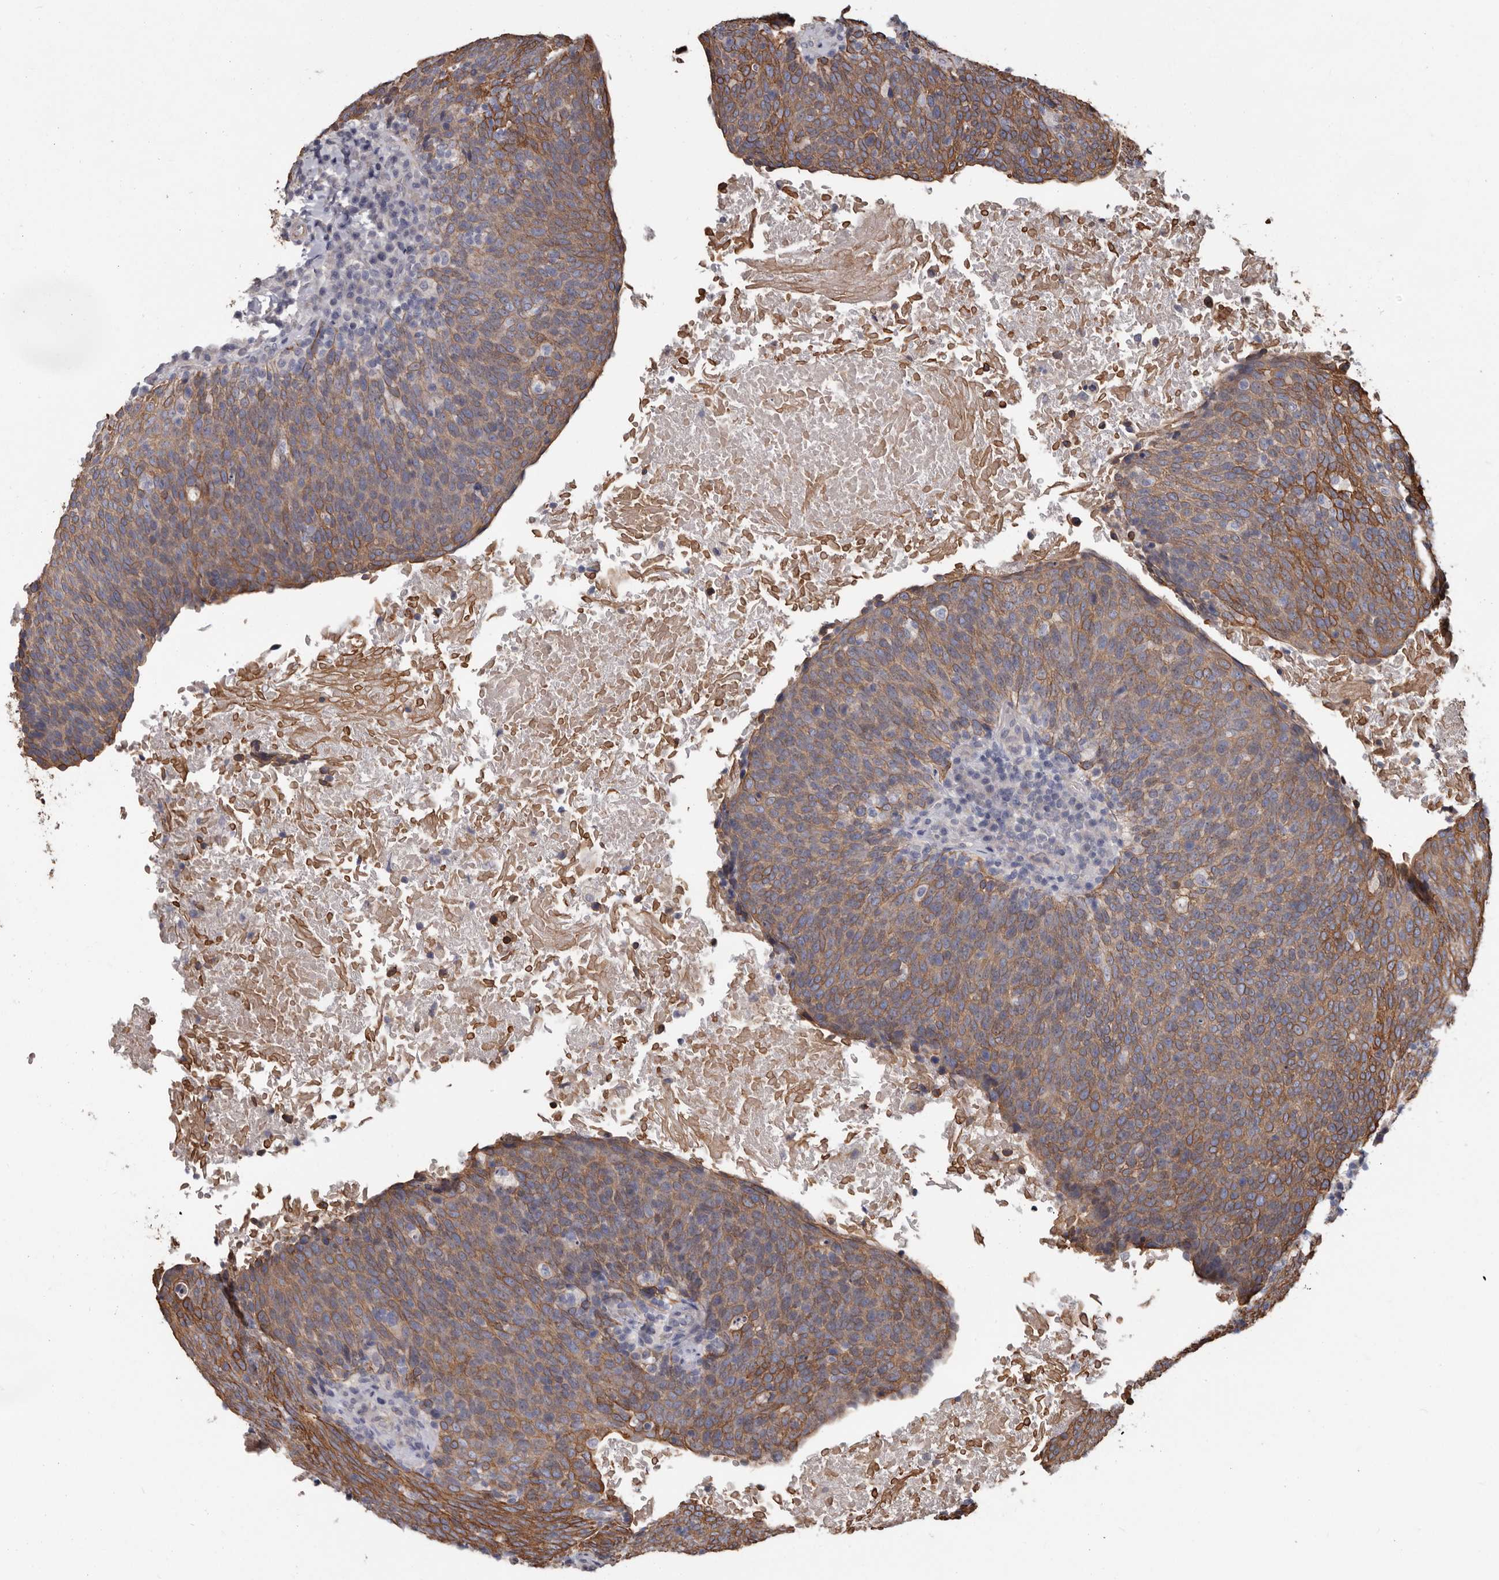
{"staining": {"intensity": "moderate", "quantity": ">75%", "location": "cytoplasmic/membranous"}, "tissue": "head and neck cancer", "cell_type": "Tumor cells", "image_type": "cancer", "snomed": [{"axis": "morphology", "description": "Squamous cell carcinoma, NOS"}, {"axis": "morphology", "description": "Squamous cell carcinoma, metastatic, NOS"}, {"axis": "topography", "description": "Lymph node"}, {"axis": "topography", "description": "Head-Neck"}], "caption": "A photomicrograph of human head and neck squamous cell carcinoma stained for a protein demonstrates moderate cytoplasmic/membranous brown staining in tumor cells.", "gene": "MRPL18", "patient": {"sex": "male", "age": 62}}